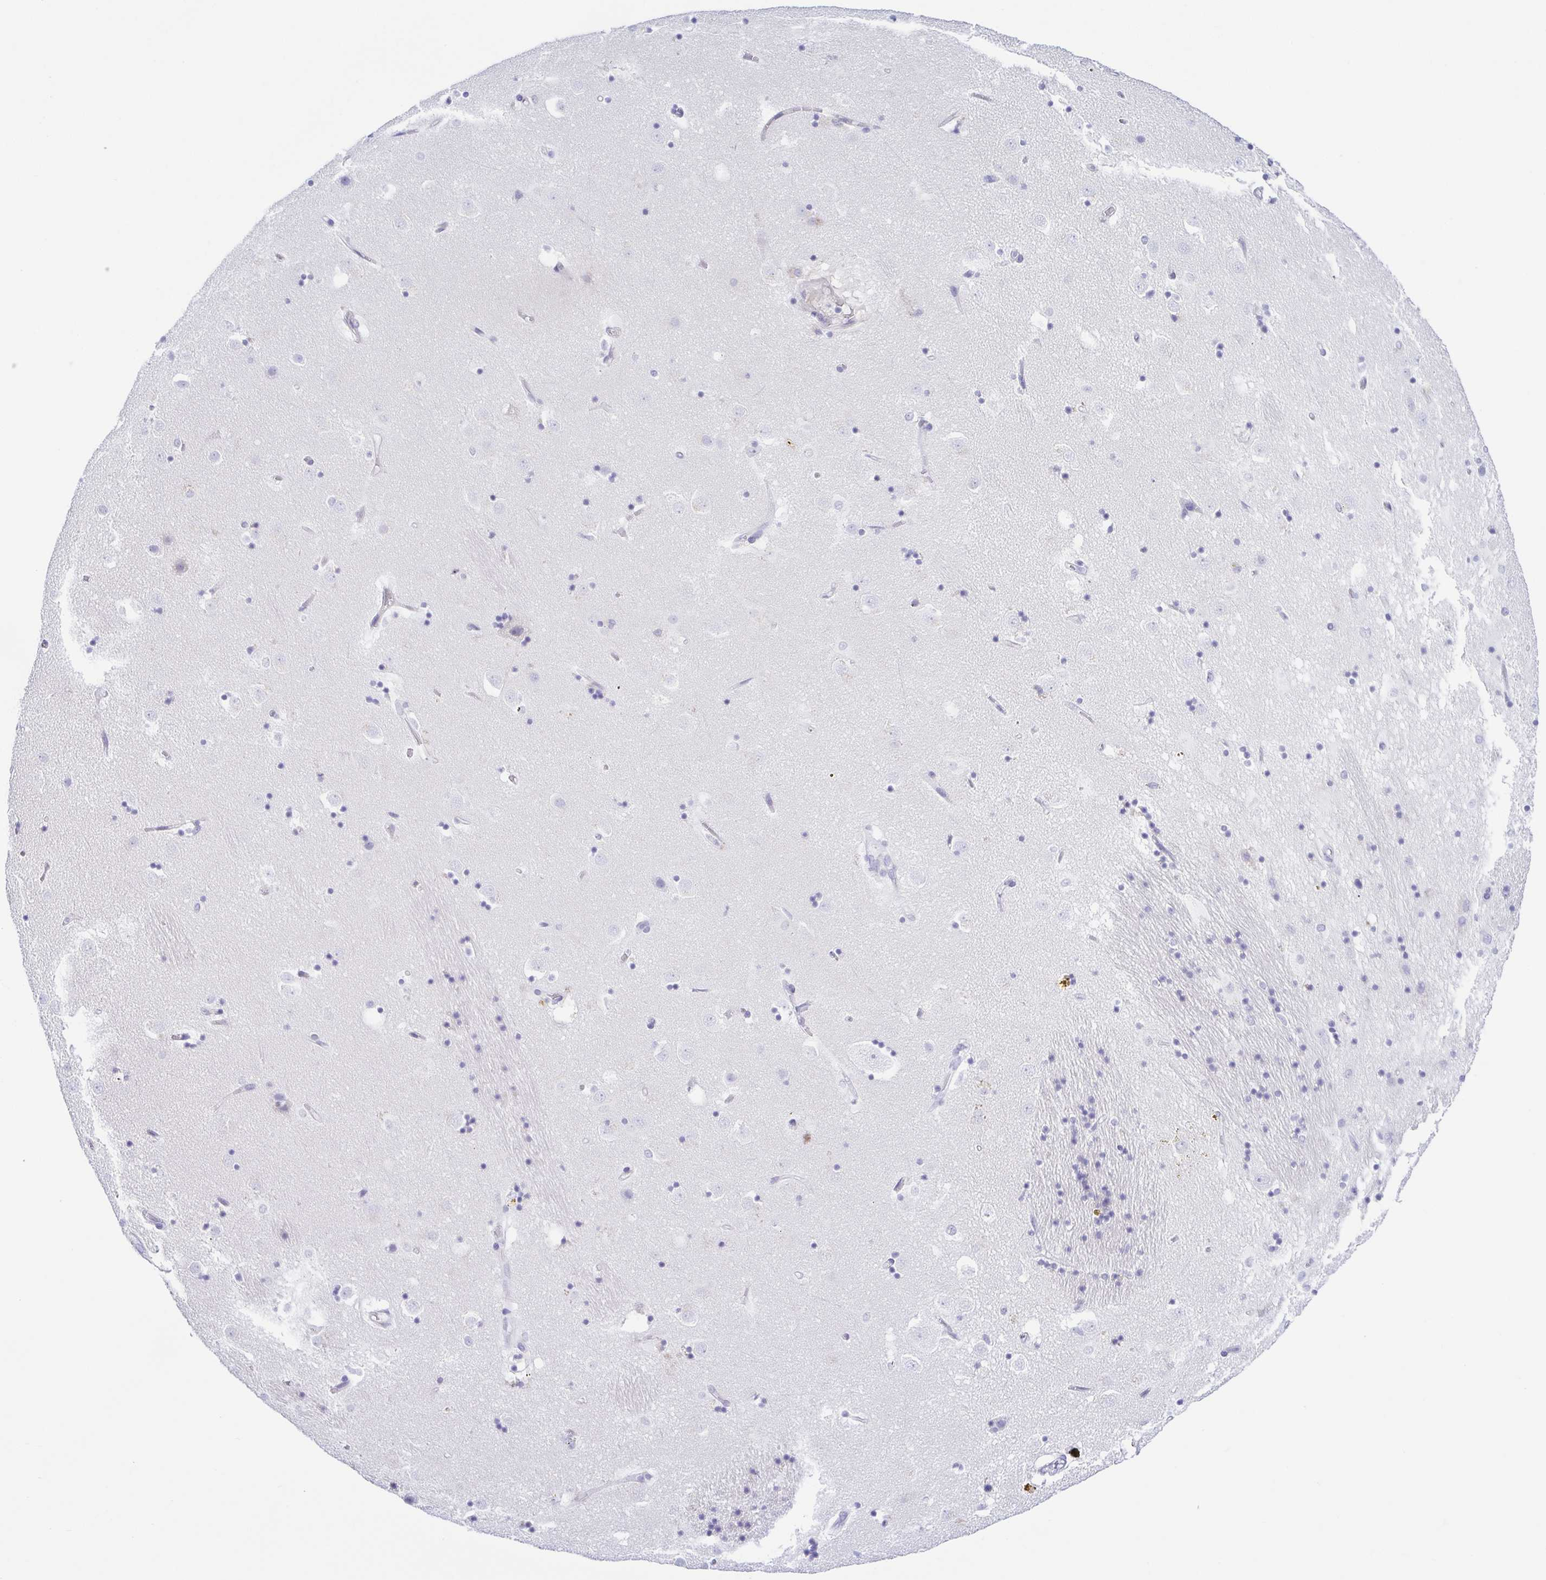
{"staining": {"intensity": "negative", "quantity": "none", "location": "none"}, "tissue": "caudate", "cell_type": "Glial cells", "image_type": "normal", "snomed": [{"axis": "morphology", "description": "Normal tissue, NOS"}, {"axis": "topography", "description": "Lateral ventricle wall"}], "caption": "A high-resolution histopathology image shows IHC staining of benign caudate, which shows no significant staining in glial cells.", "gene": "A1BG", "patient": {"sex": "male", "age": 58}}